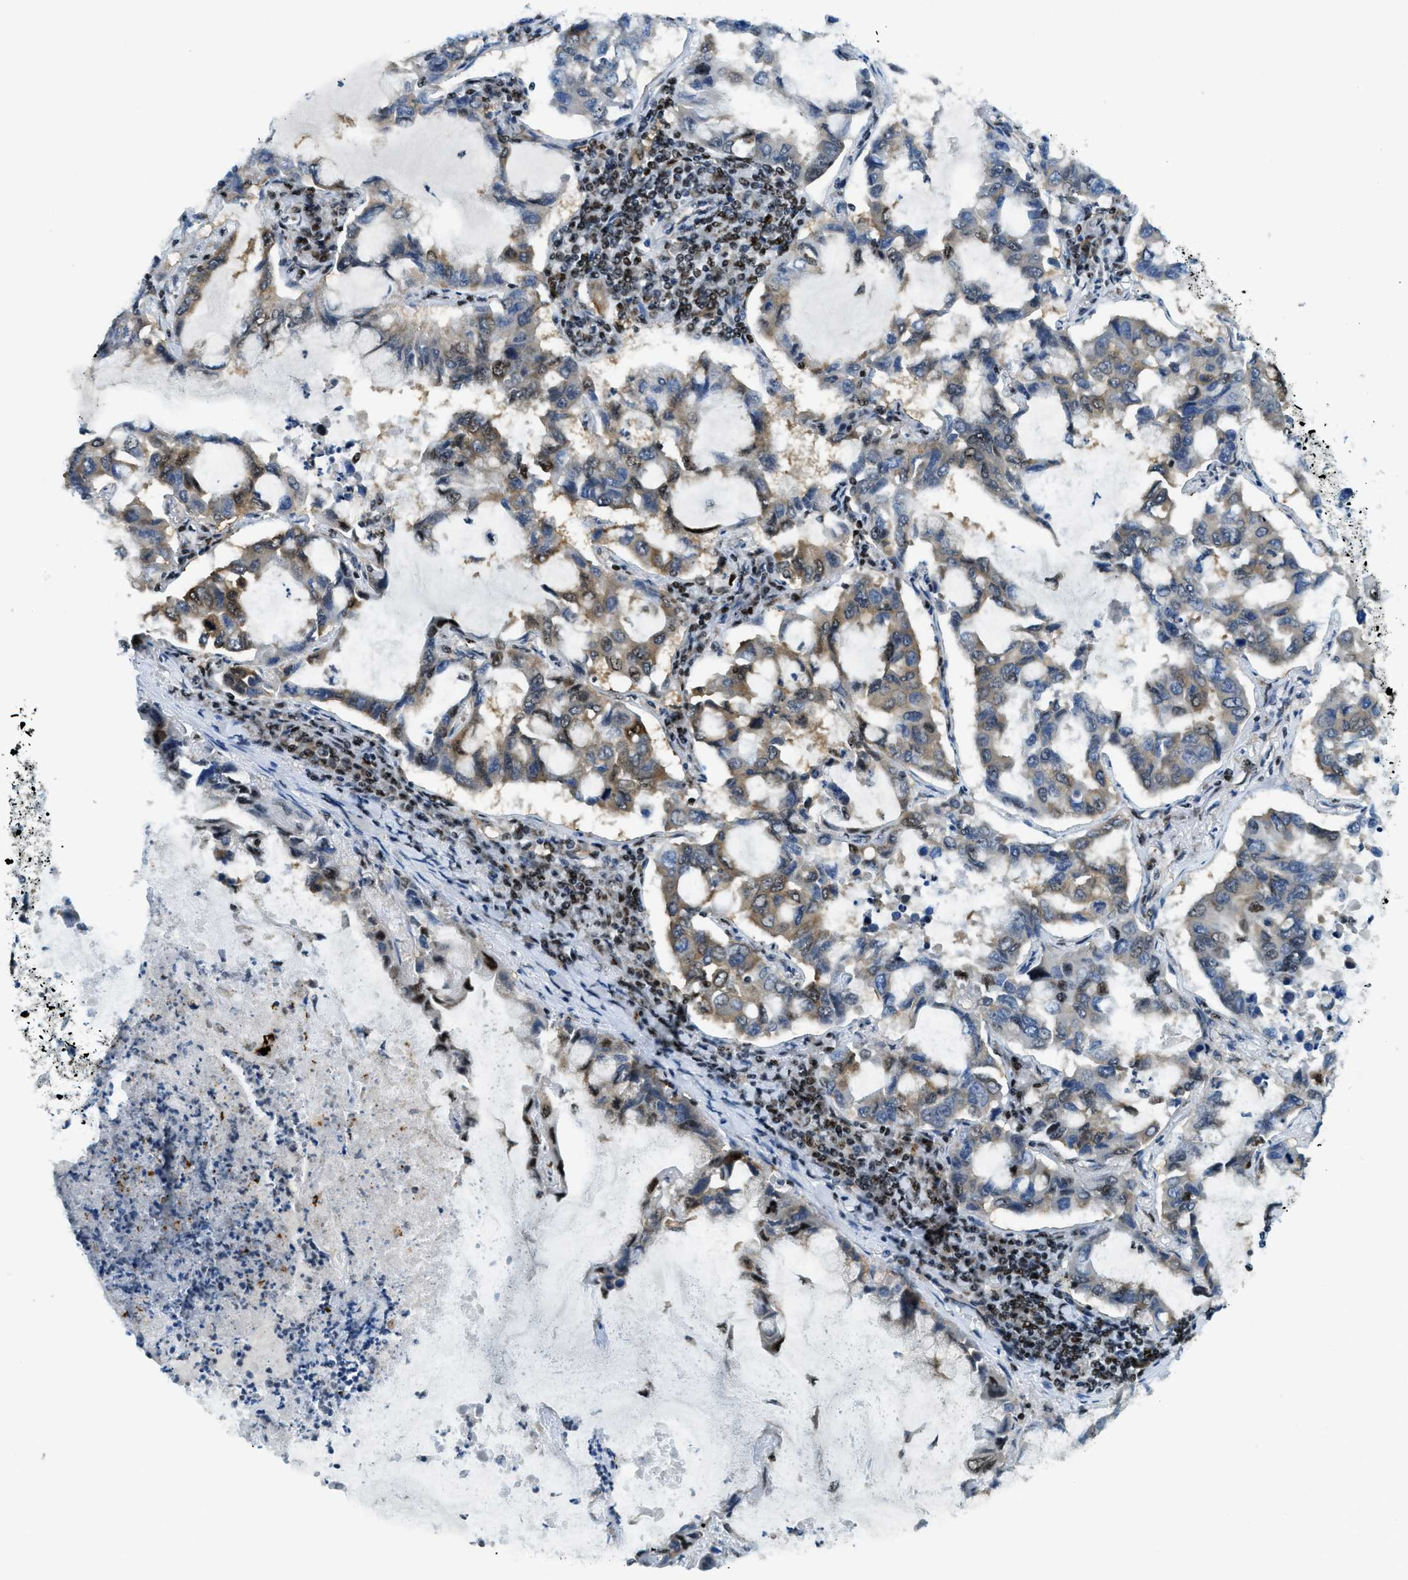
{"staining": {"intensity": "moderate", "quantity": ">75%", "location": "cytoplasmic/membranous,nuclear"}, "tissue": "lung cancer", "cell_type": "Tumor cells", "image_type": "cancer", "snomed": [{"axis": "morphology", "description": "Adenocarcinoma, NOS"}, {"axis": "topography", "description": "Lung"}], "caption": "This is a histology image of immunohistochemistry staining of lung cancer, which shows moderate expression in the cytoplasmic/membranous and nuclear of tumor cells.", "gene": "SP100", "patient": {"sex": "male", "age": 64}}